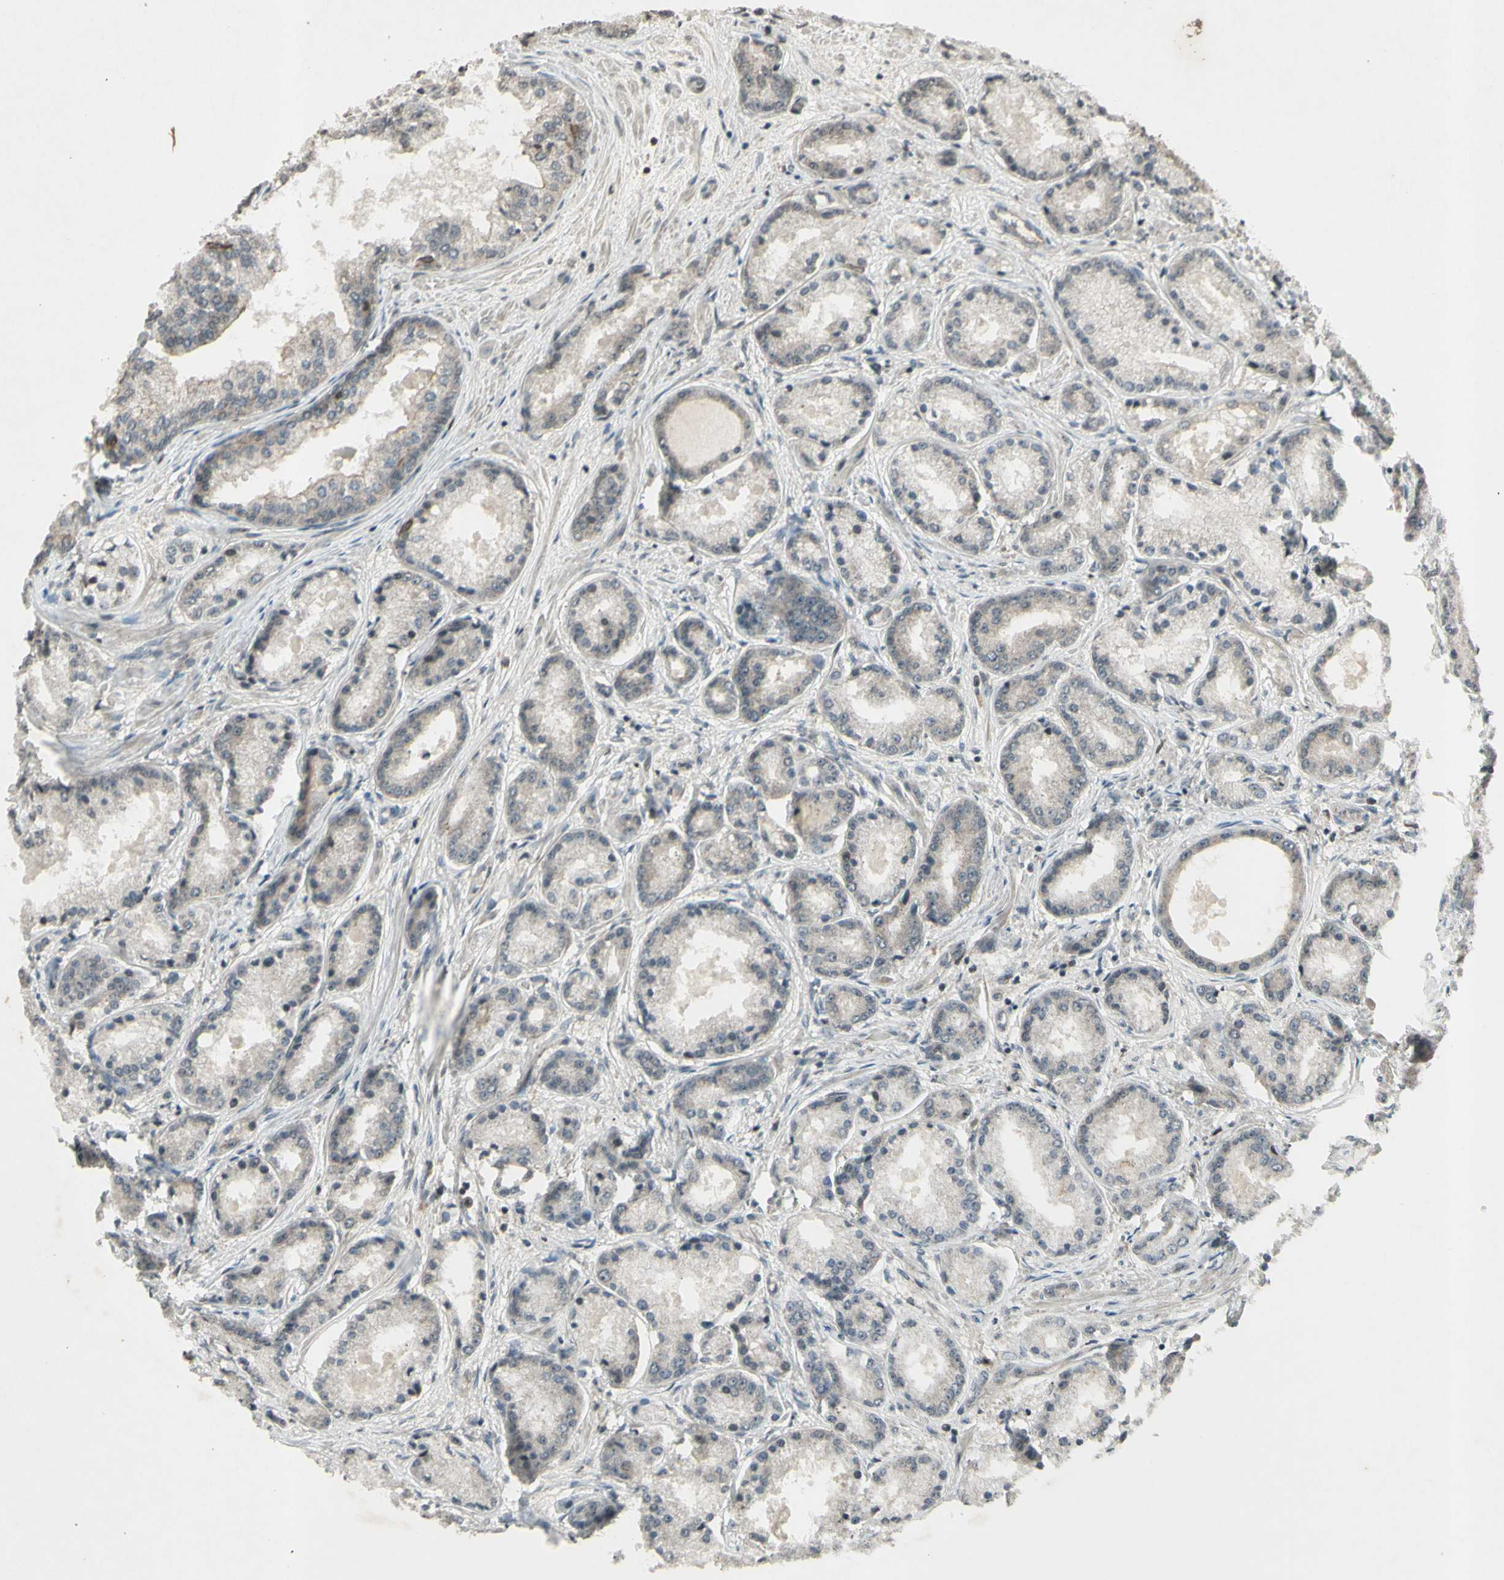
{"staining": {"intensity": "weak", "quantity": "25%-75%", "location": "cytoplasmic/membranous"}, "tissue": "prostate cancer", "cell_type": "Tumor cells", "image_type": "cancer", "snomed": [{"axis": "morphology", "description": "Adenocarcinoma, High grade"}, {"axis": "topography", "description": "Prostate"}], "caption": "High-magnification brightfield microscopy of prostate cancer (adenocarcinoma (high-grade)) stained with DAB (3,3'-diaminobenzidine) (brown) and counterstained with hematoxylin (blue). tumor cells exhibit weak cytoplasmic/membranous staining is present in approximately25%-75% of cells. (Stains: DAB in brown, nuclei in blue, Microscopy: brightfield microscopy at high magnification).", "gene": "BLNK", "patient": {"sex": "male", "age": 59}}